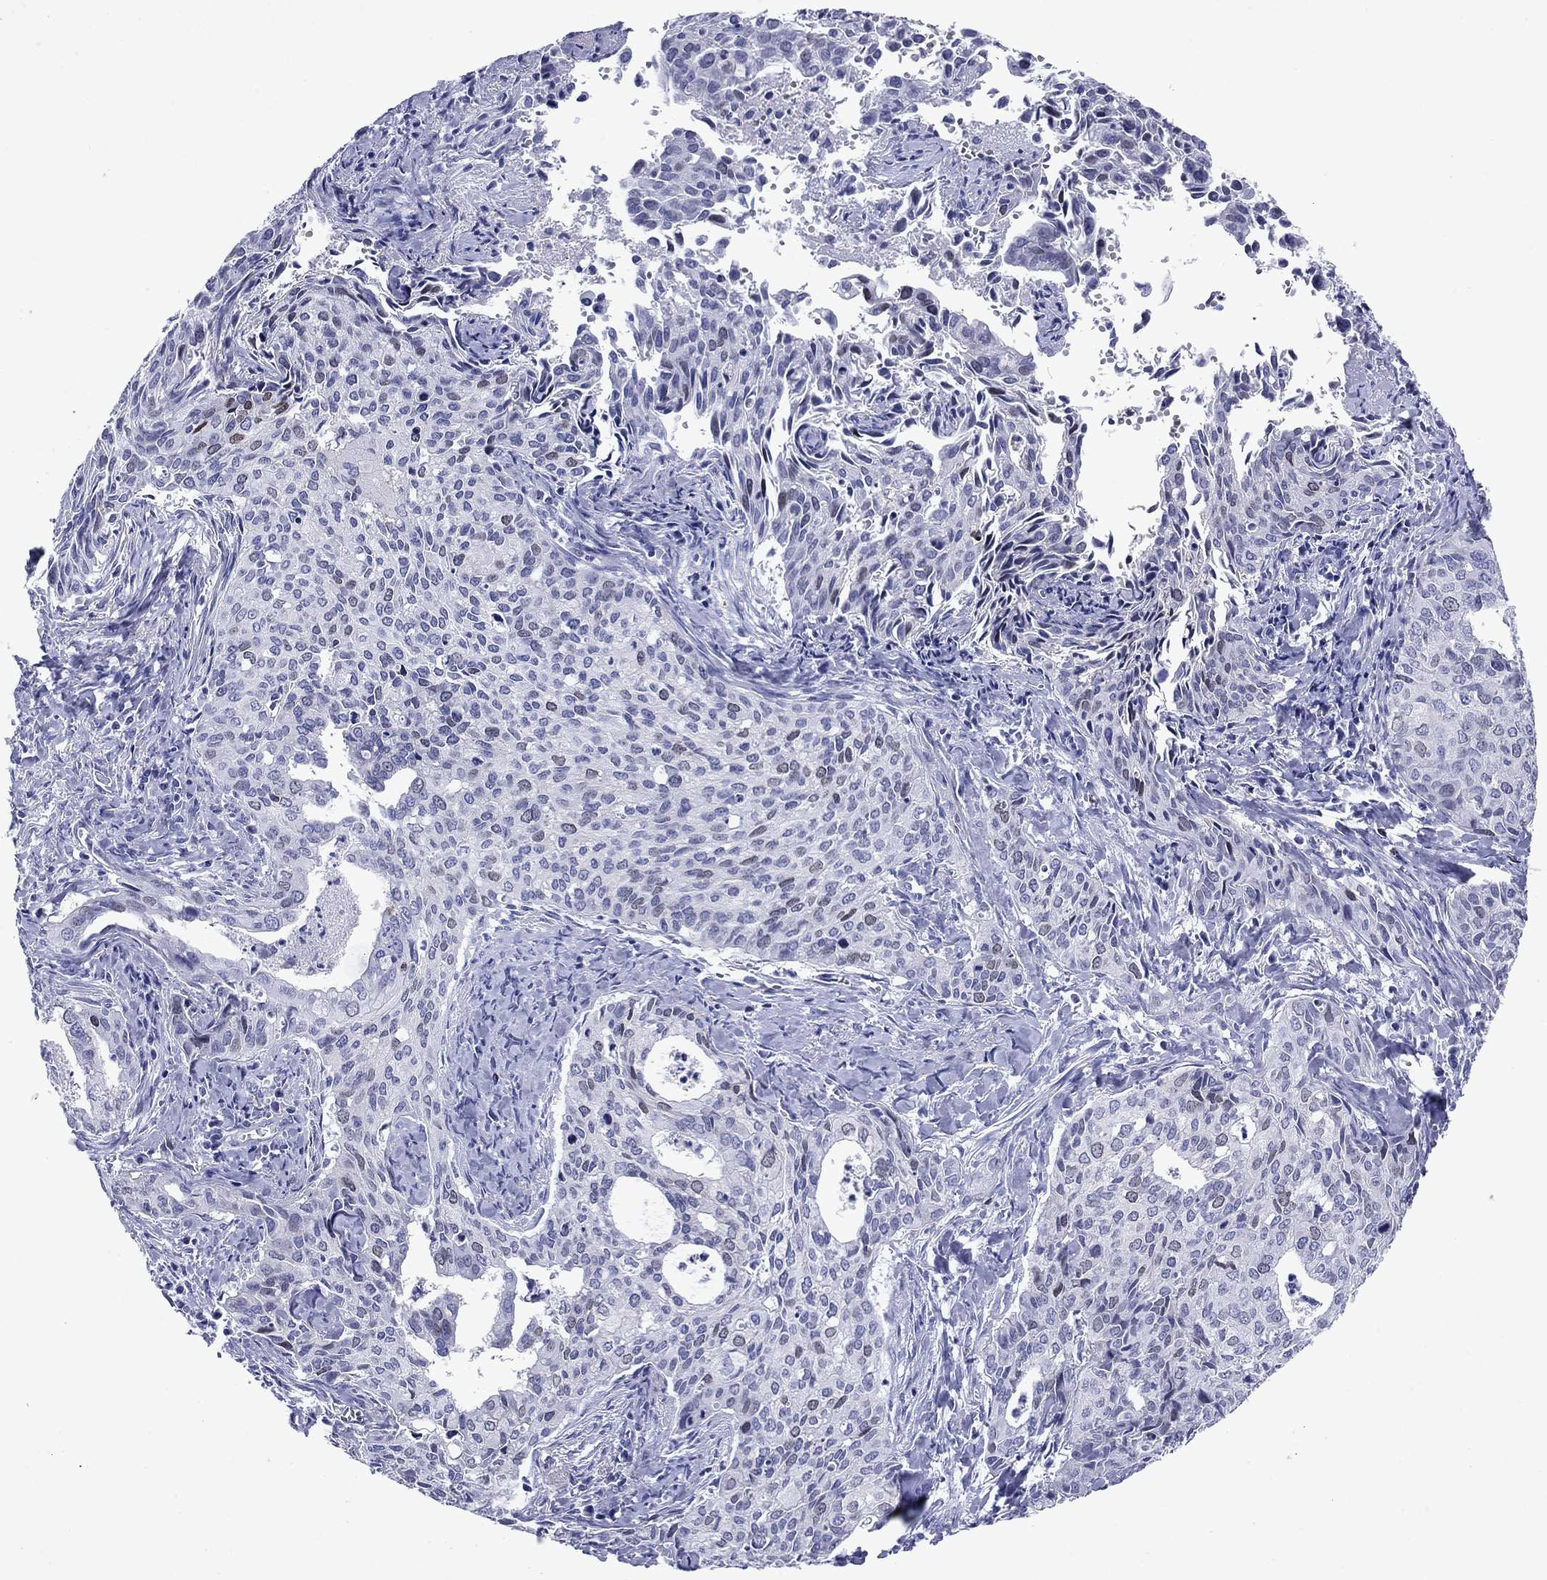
{"staining": {"intensity": "weak", "quantity": "<25%", "location": "nuclear"}, "tissue": "cervical cancer", "cell_type": "Tumor cells", "image_type": "cancer", "snomed": [{"axis": "morphology", "description": "Squamous cell carcinoma, NOS"}, {"axis": "topography", "description": "Cervix"}], "caption": "Immunohistochemistry (IHC) of cervical squamous cell carcinoma shows no staining in tumor cells. Brightfield microscopy of immunohistochemistry stained with DAB (brown) and hematoxylin (blue), captured at high magnification.", "gene": "GZMK", "patient": {"sex": "female", "age": 29}}